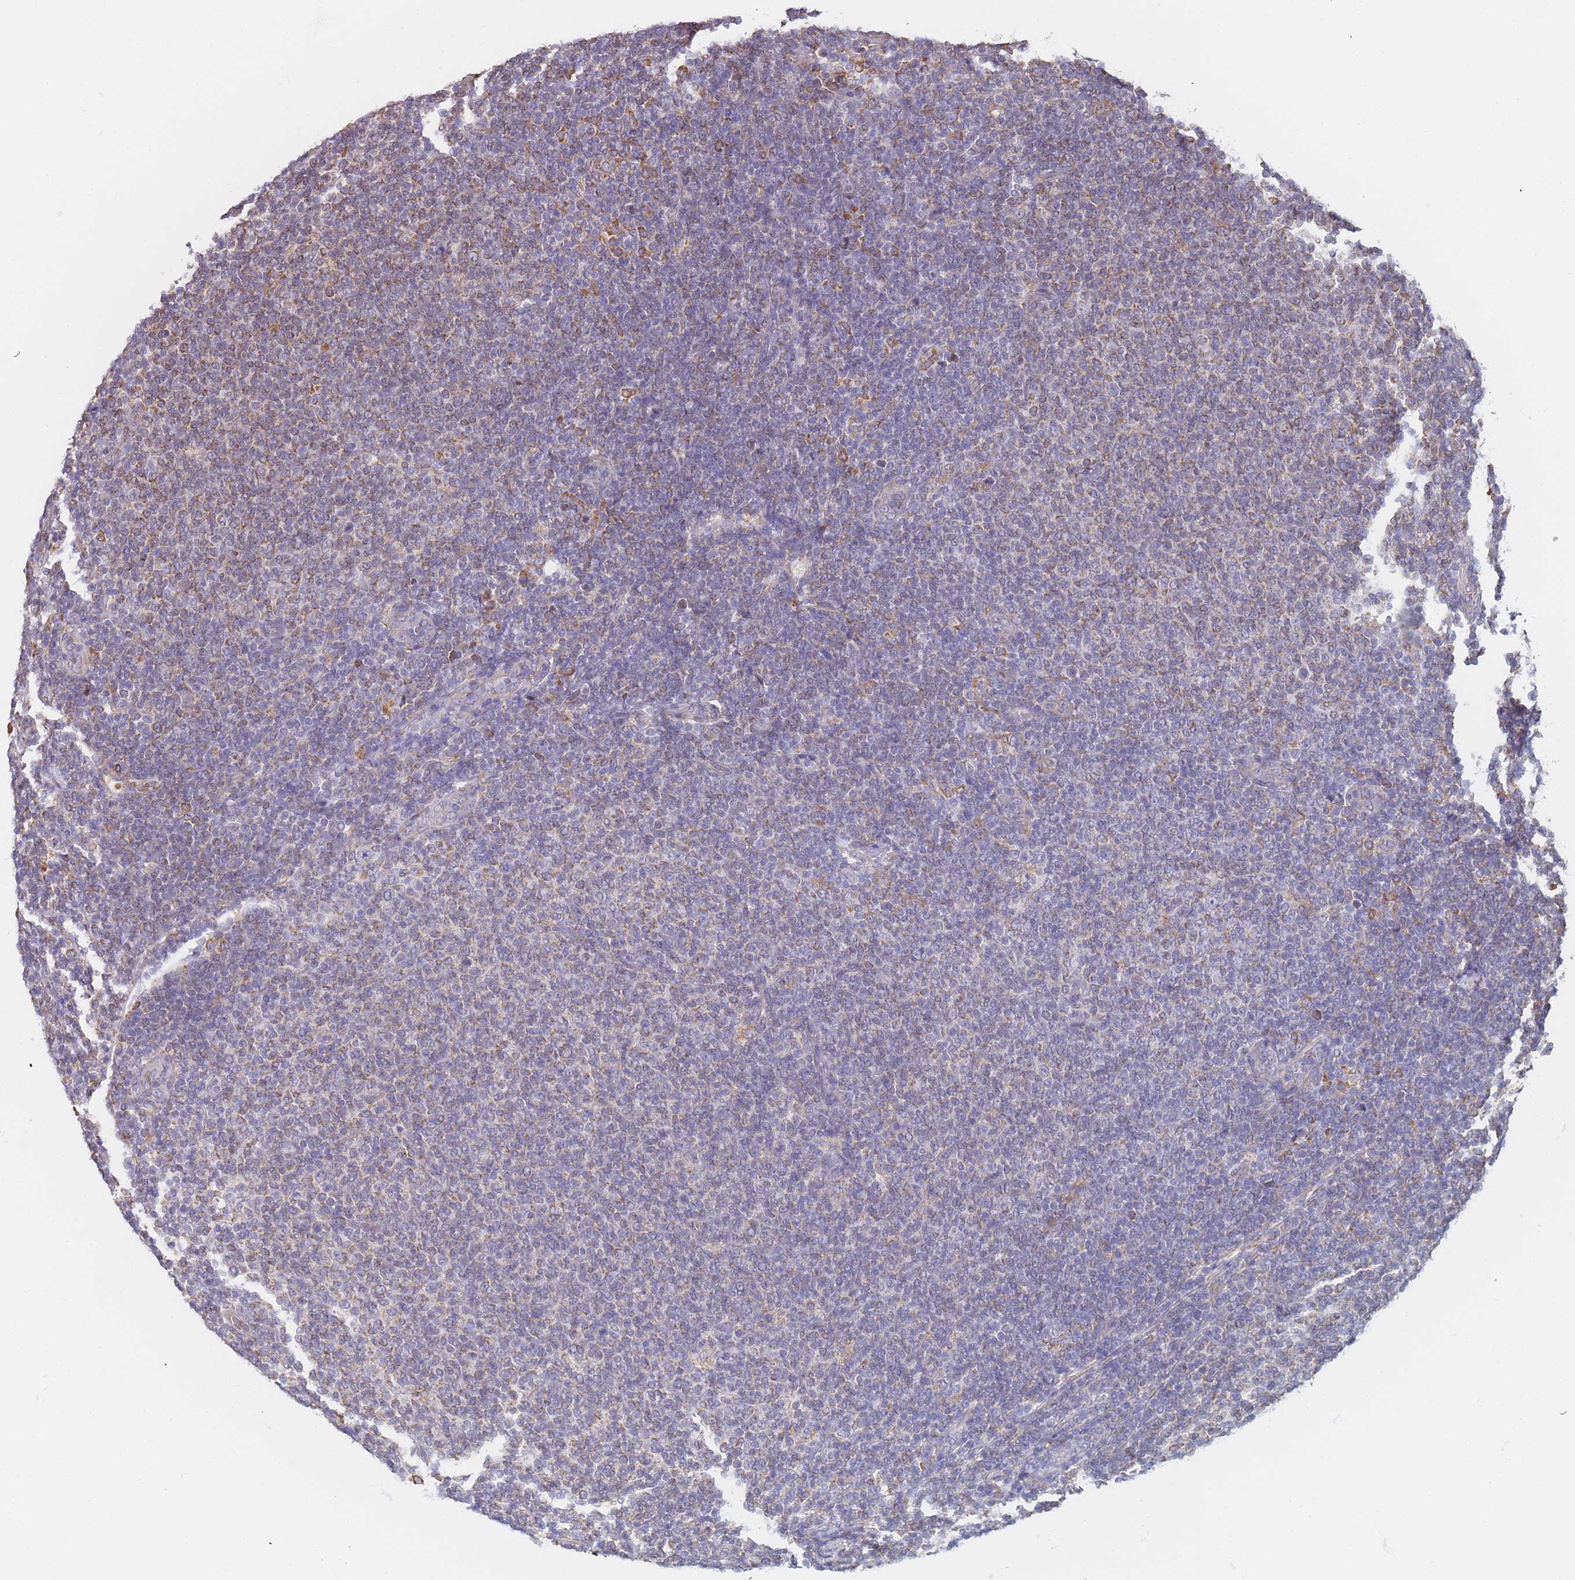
{"staining": {"intensity": "weak", "quantity": "25%-75%", "location": "cytoplasmic/membranous"}, "tissue": "lymphoma", "cell_type": "Tumor cells", "image_type": "cancer", "snomed": [{"axis": "morphology", "description": "Malignant lymphoma, non-Hodgkin's type, Low grade"}, {"axis": "topography", "description": "Lymph node"}], "caption": "Immunohistochemical staining of low-grade malignant lymphoma, non-Hodgkin's type demonstrates low levels of weak cytoplasmic/membranous positivity in approximately 25%-75% of tumor cells.", "gene": "OR7C2", "patient": {"sex": "male", "age": 66}}